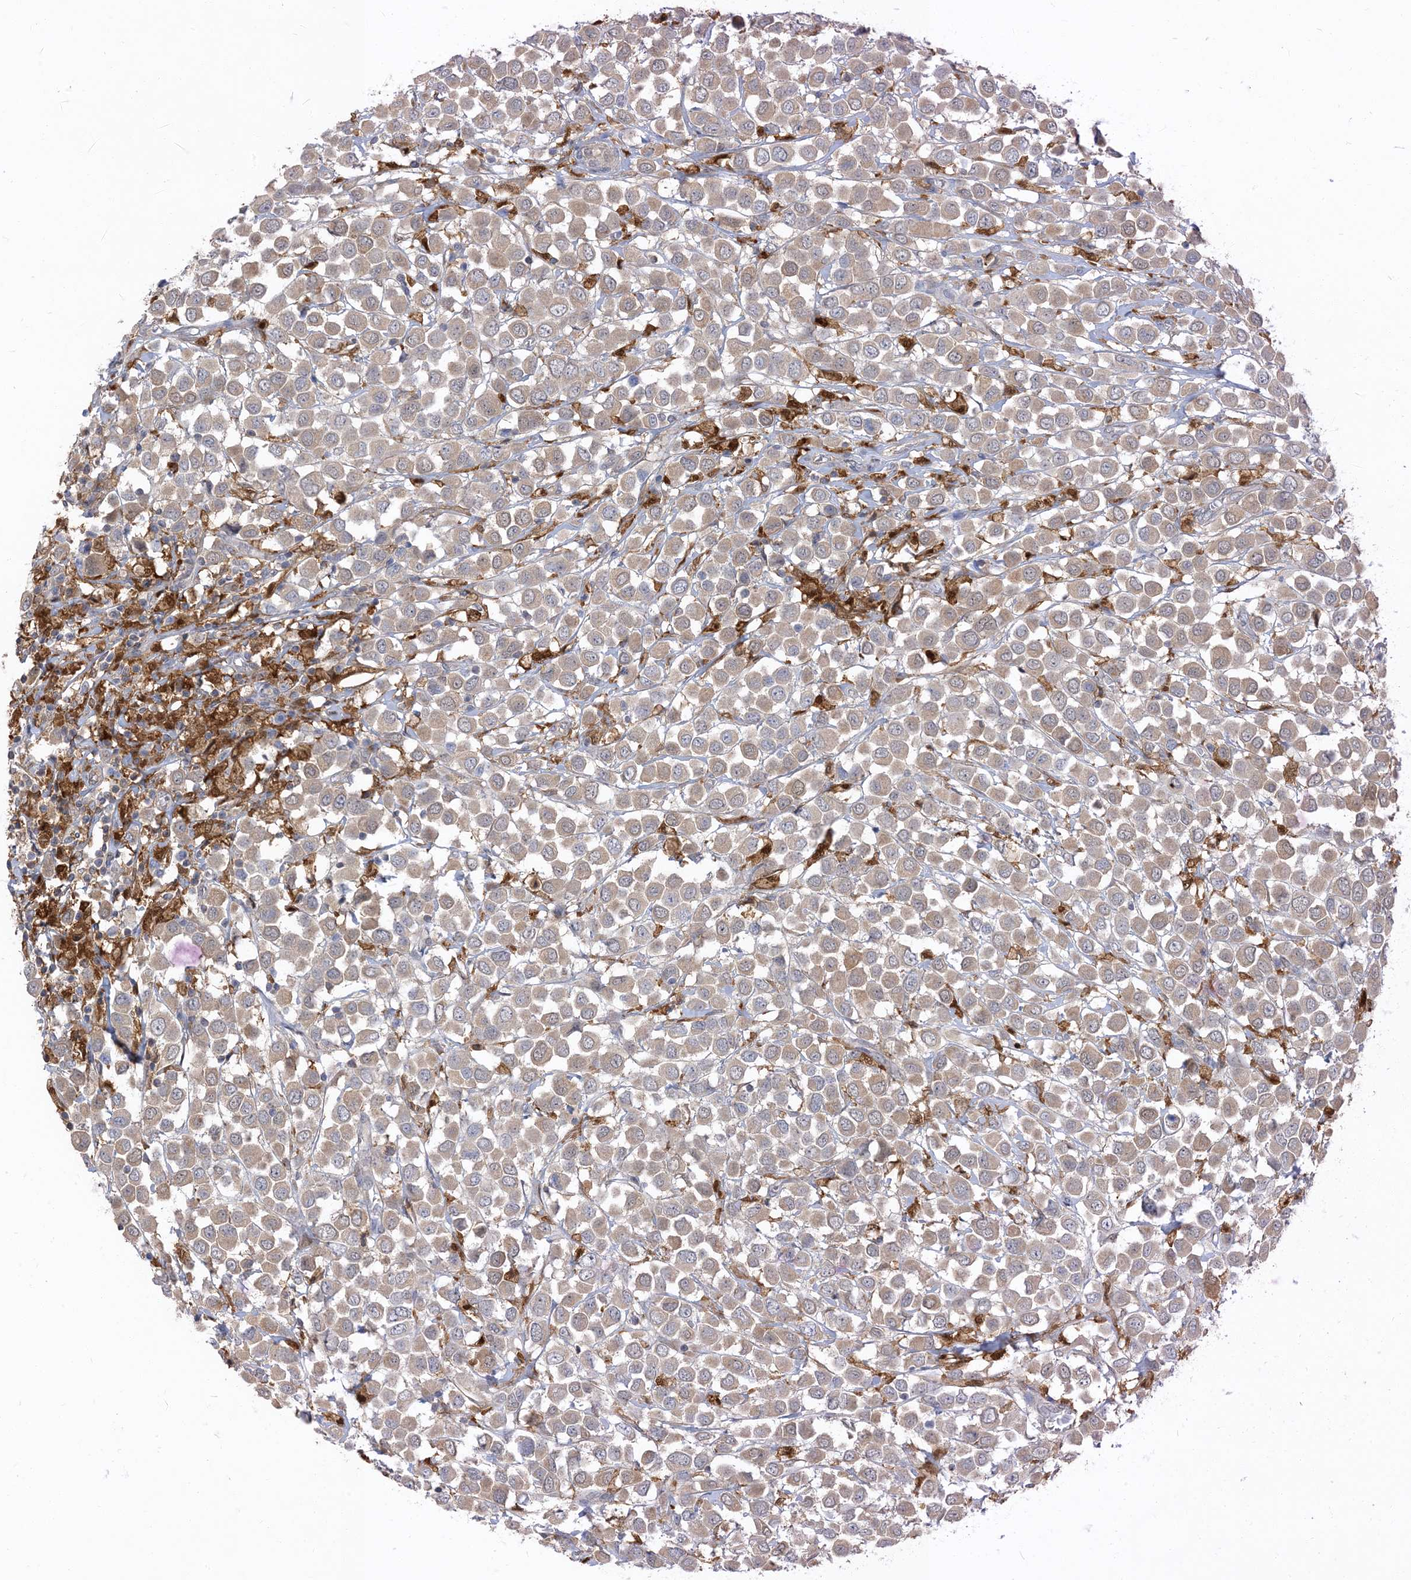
{"staining": {"intensity": "weak", "quantity": ">75%", "location": "cytoplasmic/membranous"}, "tissue": "breast cancer", "cell_type": "Tumor cells", "image_type": "cancer", "snomed": [{"axis": "morphology", "description": "Duct carcinoma"}, {"axis": "topography", "description": "Breast"}], "caption": "Protein expression analysis of breast intraductal carcinoma shows weak cytoplasmic/membranous expression in approximately >75% of tumor cells. The staining was performed using DAB, with brown indicating positive protein expression. Nuclei are stained blue with hematoxylin.", "gene": "NAGK", "patient": {"sex": "female", "age": 61}}